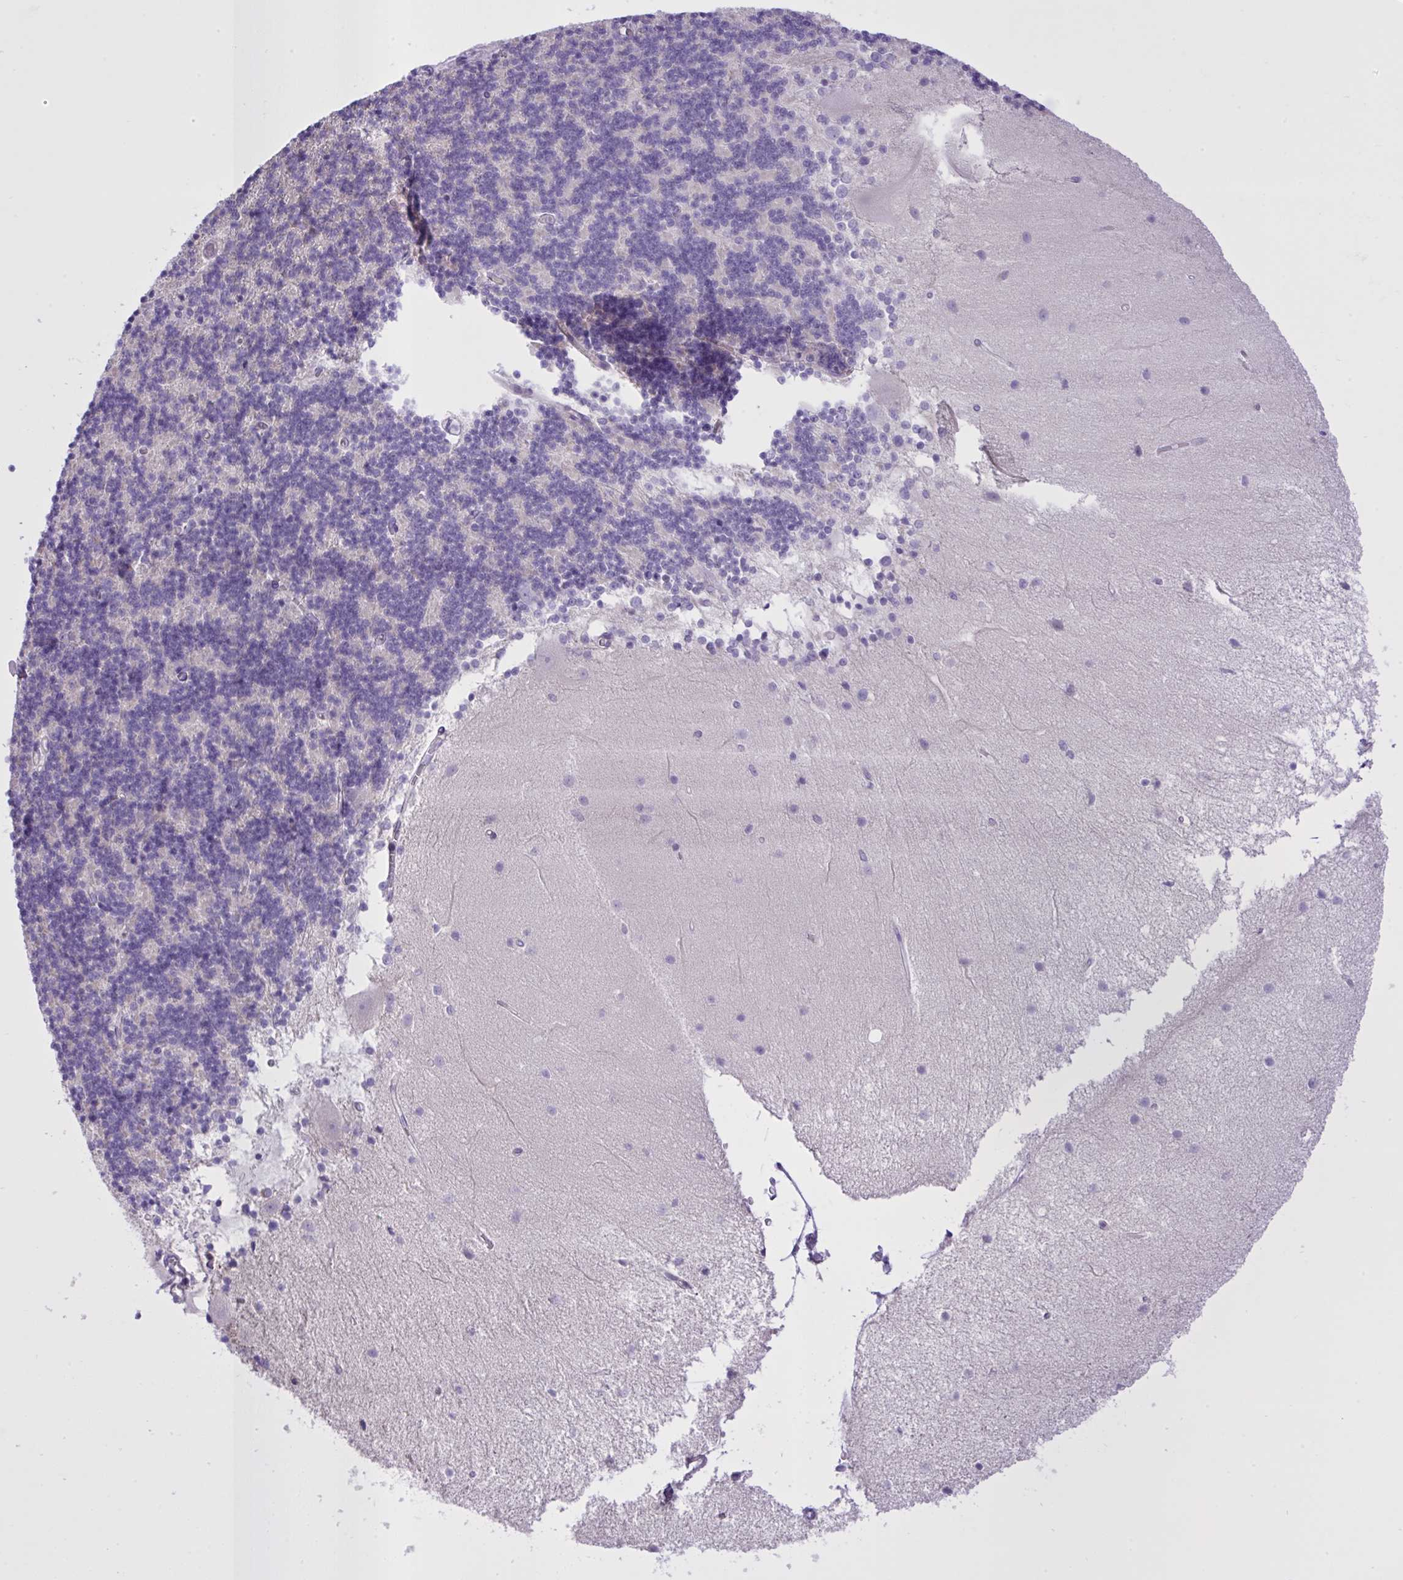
{"staining": {"intensity": "negative", "quantity": "none", "location": "none"}, "tissue": "cerebellum", "cell_type": "Cells in granular layer", "image_type": "normal", "snomed": [{"axis": "morphology", "description": "Normal tissue, NOS"}, {"axis": "topography", "description": "Cerebellum"}], "caption": "DAB immunohistochemical staining of benign cerebellum shows no significant staining in cells in granular layer.", "gene": "SPAG1", "patient": {"sex": "female", "age": 54}}